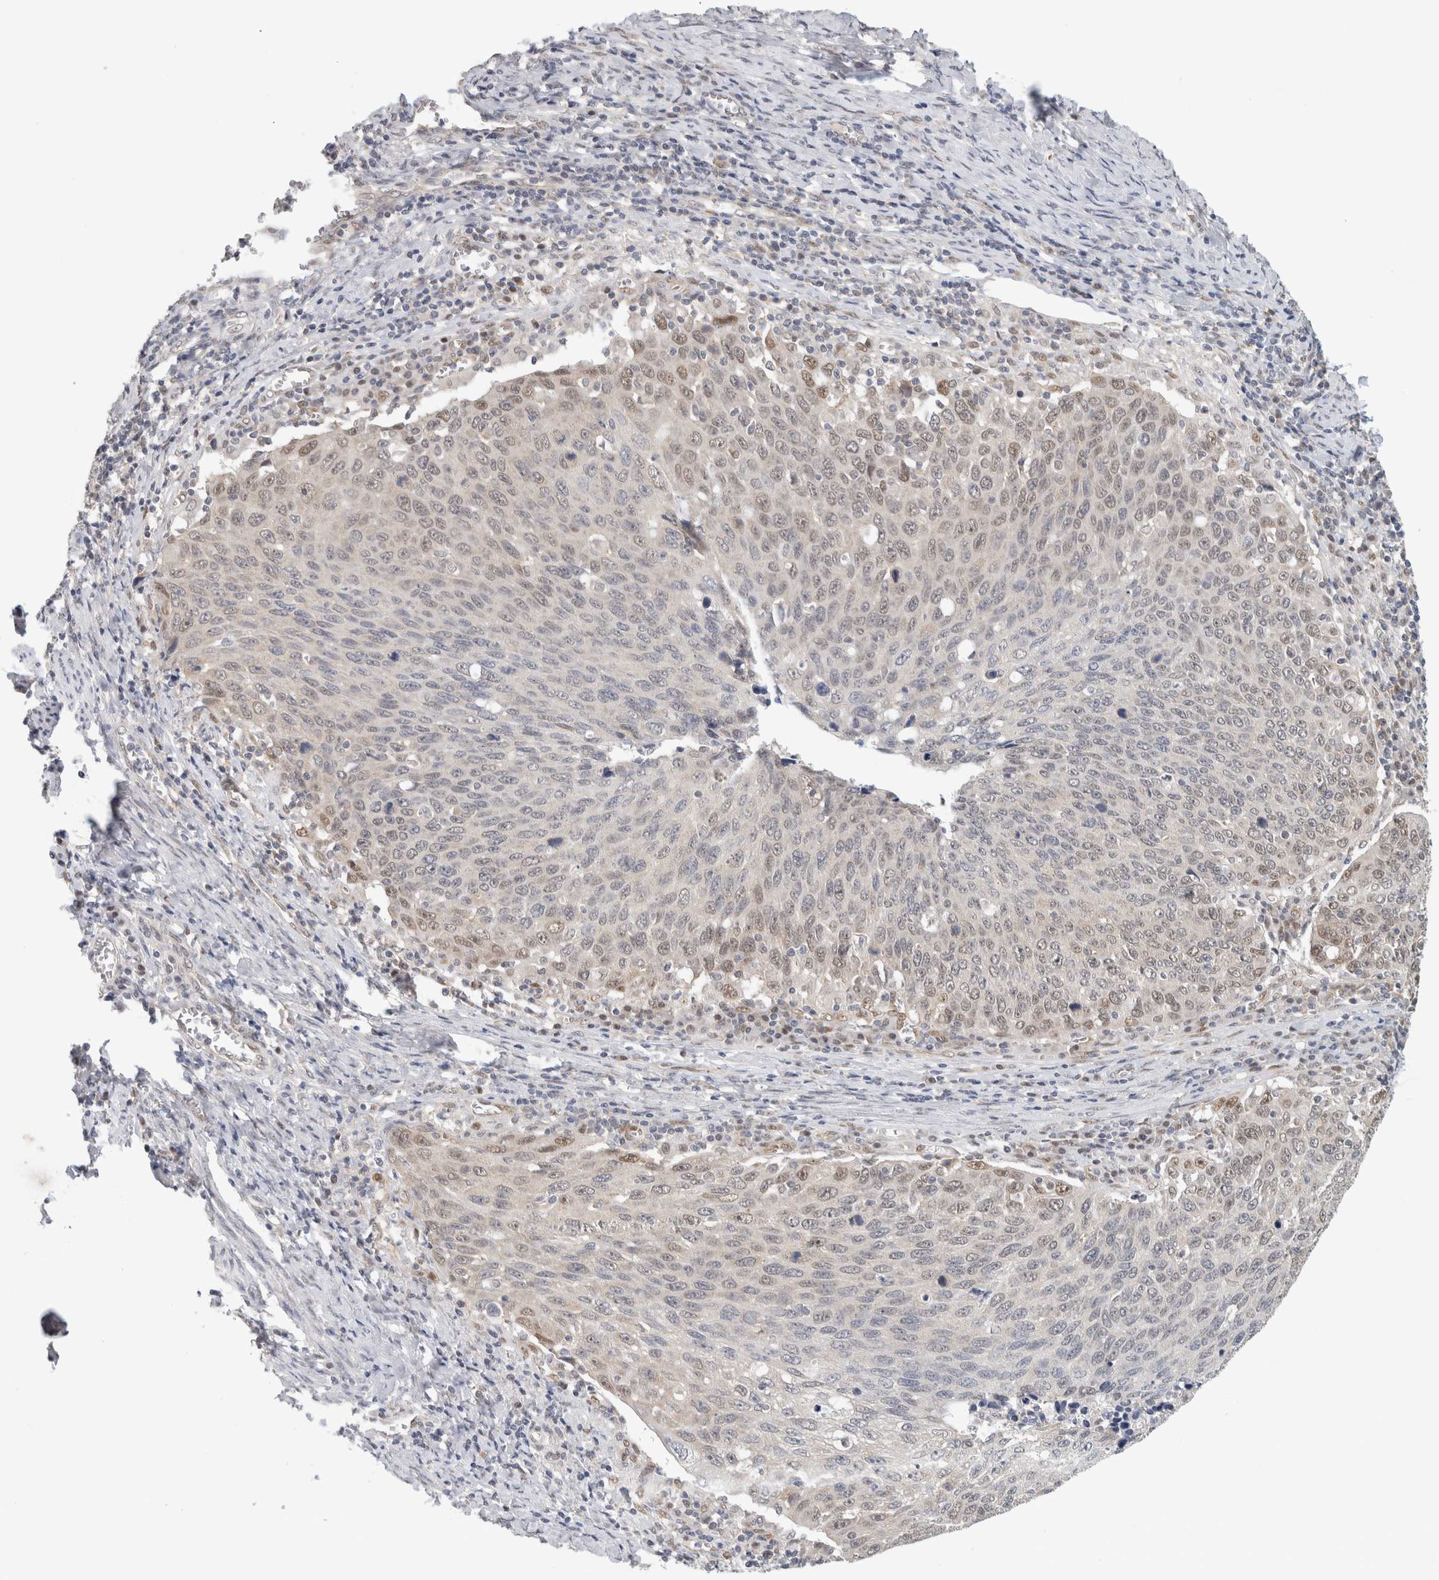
{"staining": {"intensity": "weak", "quantity": "25%-75%", "location": "nuclear"}, "tissue": "cervical cancer", "cell_type": "Tumor cells", "image_type": "cancer", "snomed": [{"axis": "morphology", "description": "Squamous cell carcinoma, NOS"}, {"axis": "topography", "description": "Cervix"}], "caption": "Human cervical cancer (squamous cell carcinoma) stained with a protein marker demonstrates weak staining in tumor cells.", "gene": "EIF4G3", "patient": {"sex": "female", "age": 53}}